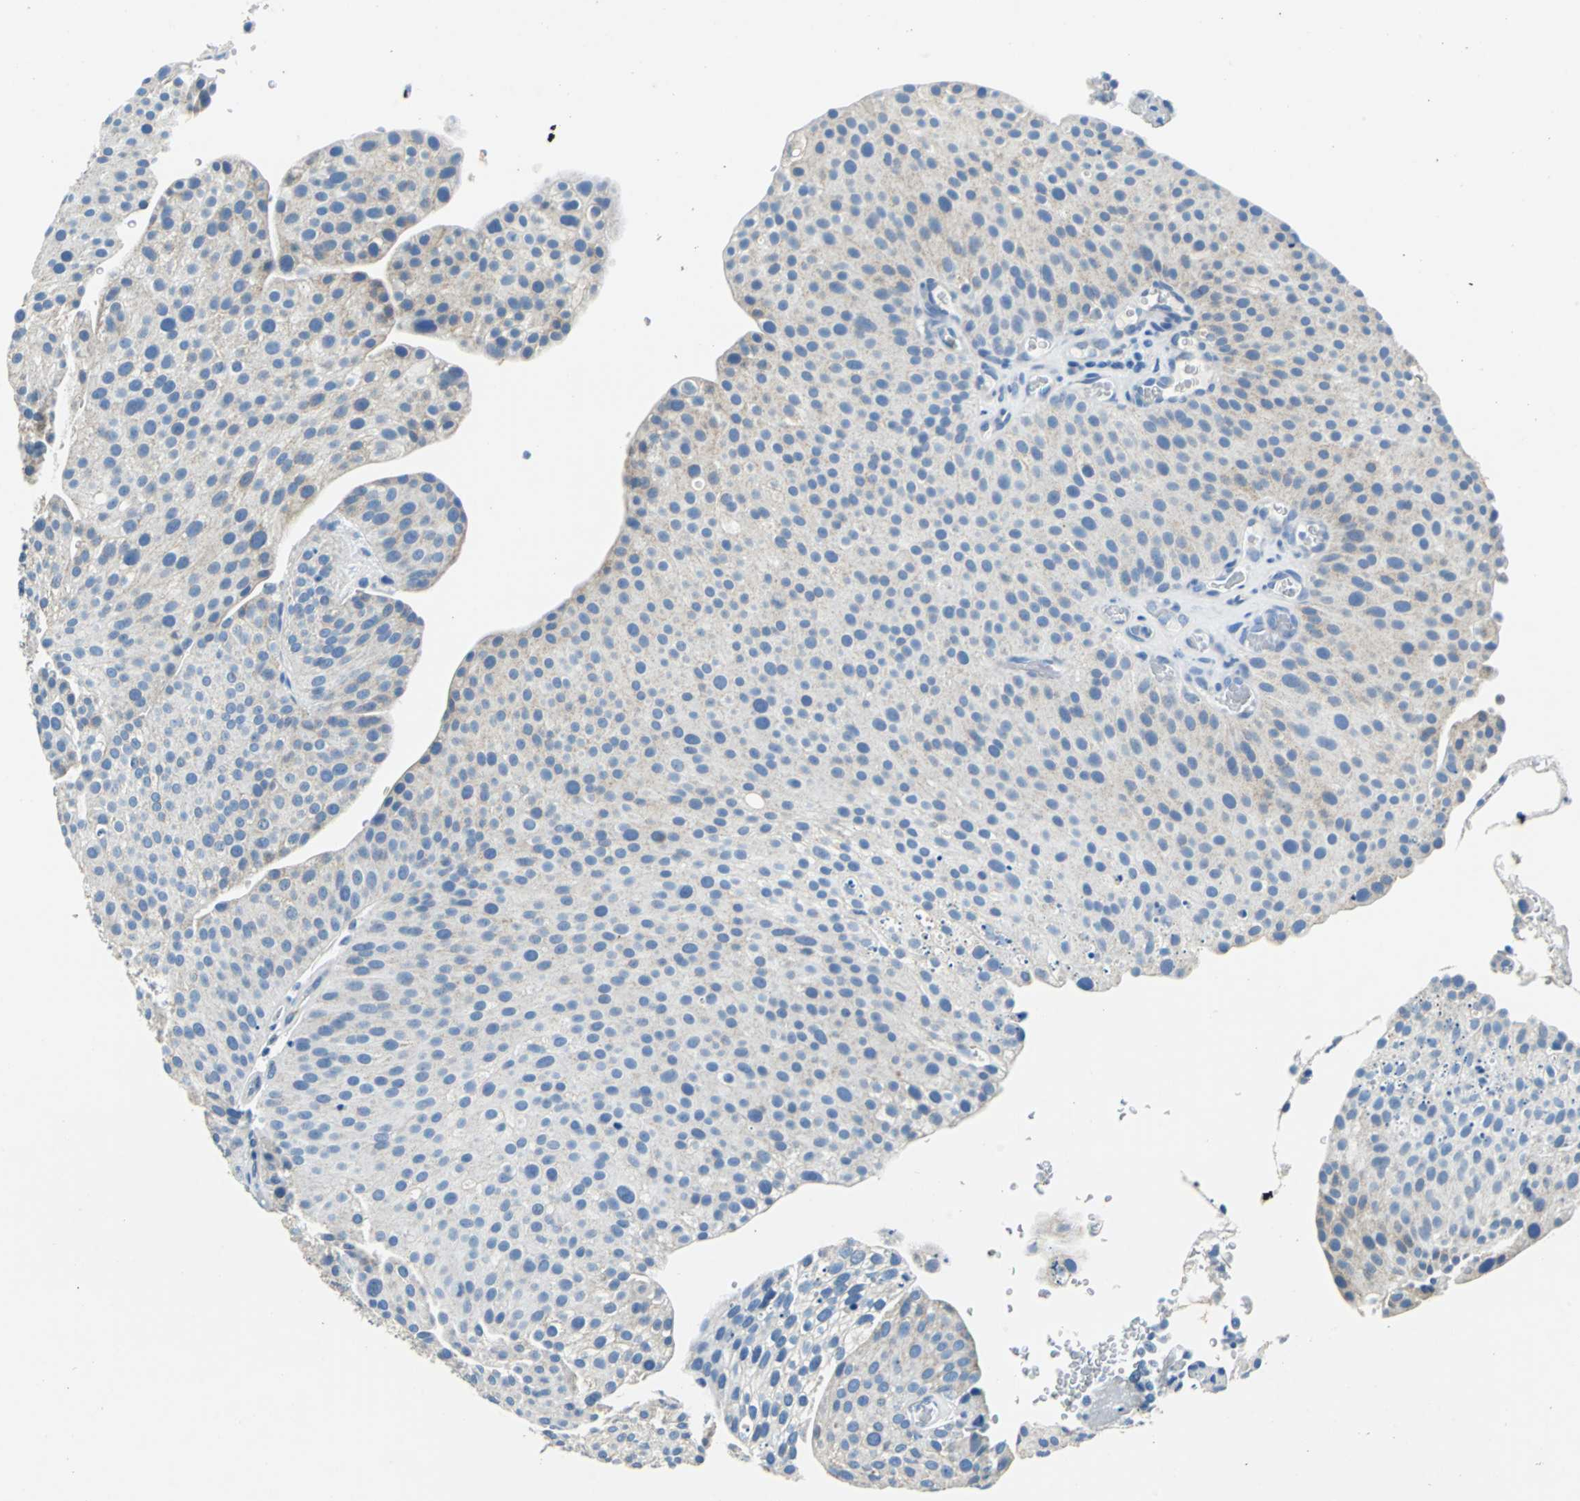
{"staining": {"intensity": "negative", "quantity": "none", "location": "none"}, "tissue": "urothelial cancer", "cell_type": "Tumor cells", "image_type": "cancer", "snomed": [{"axis": "morphology", "description": "Urothelial carcinoma, Low grade"}, {"axis": "topography", "description": "Smooth muscle"}, {"axis": "topography", "description": "Urinary bladder"}], "caption": "Protein analysis of low-grade urothelial carcinoma displays no significant expression in tumor cells.", "gene": "TEX264", "patient": {"sex": "male", "age": 60}}